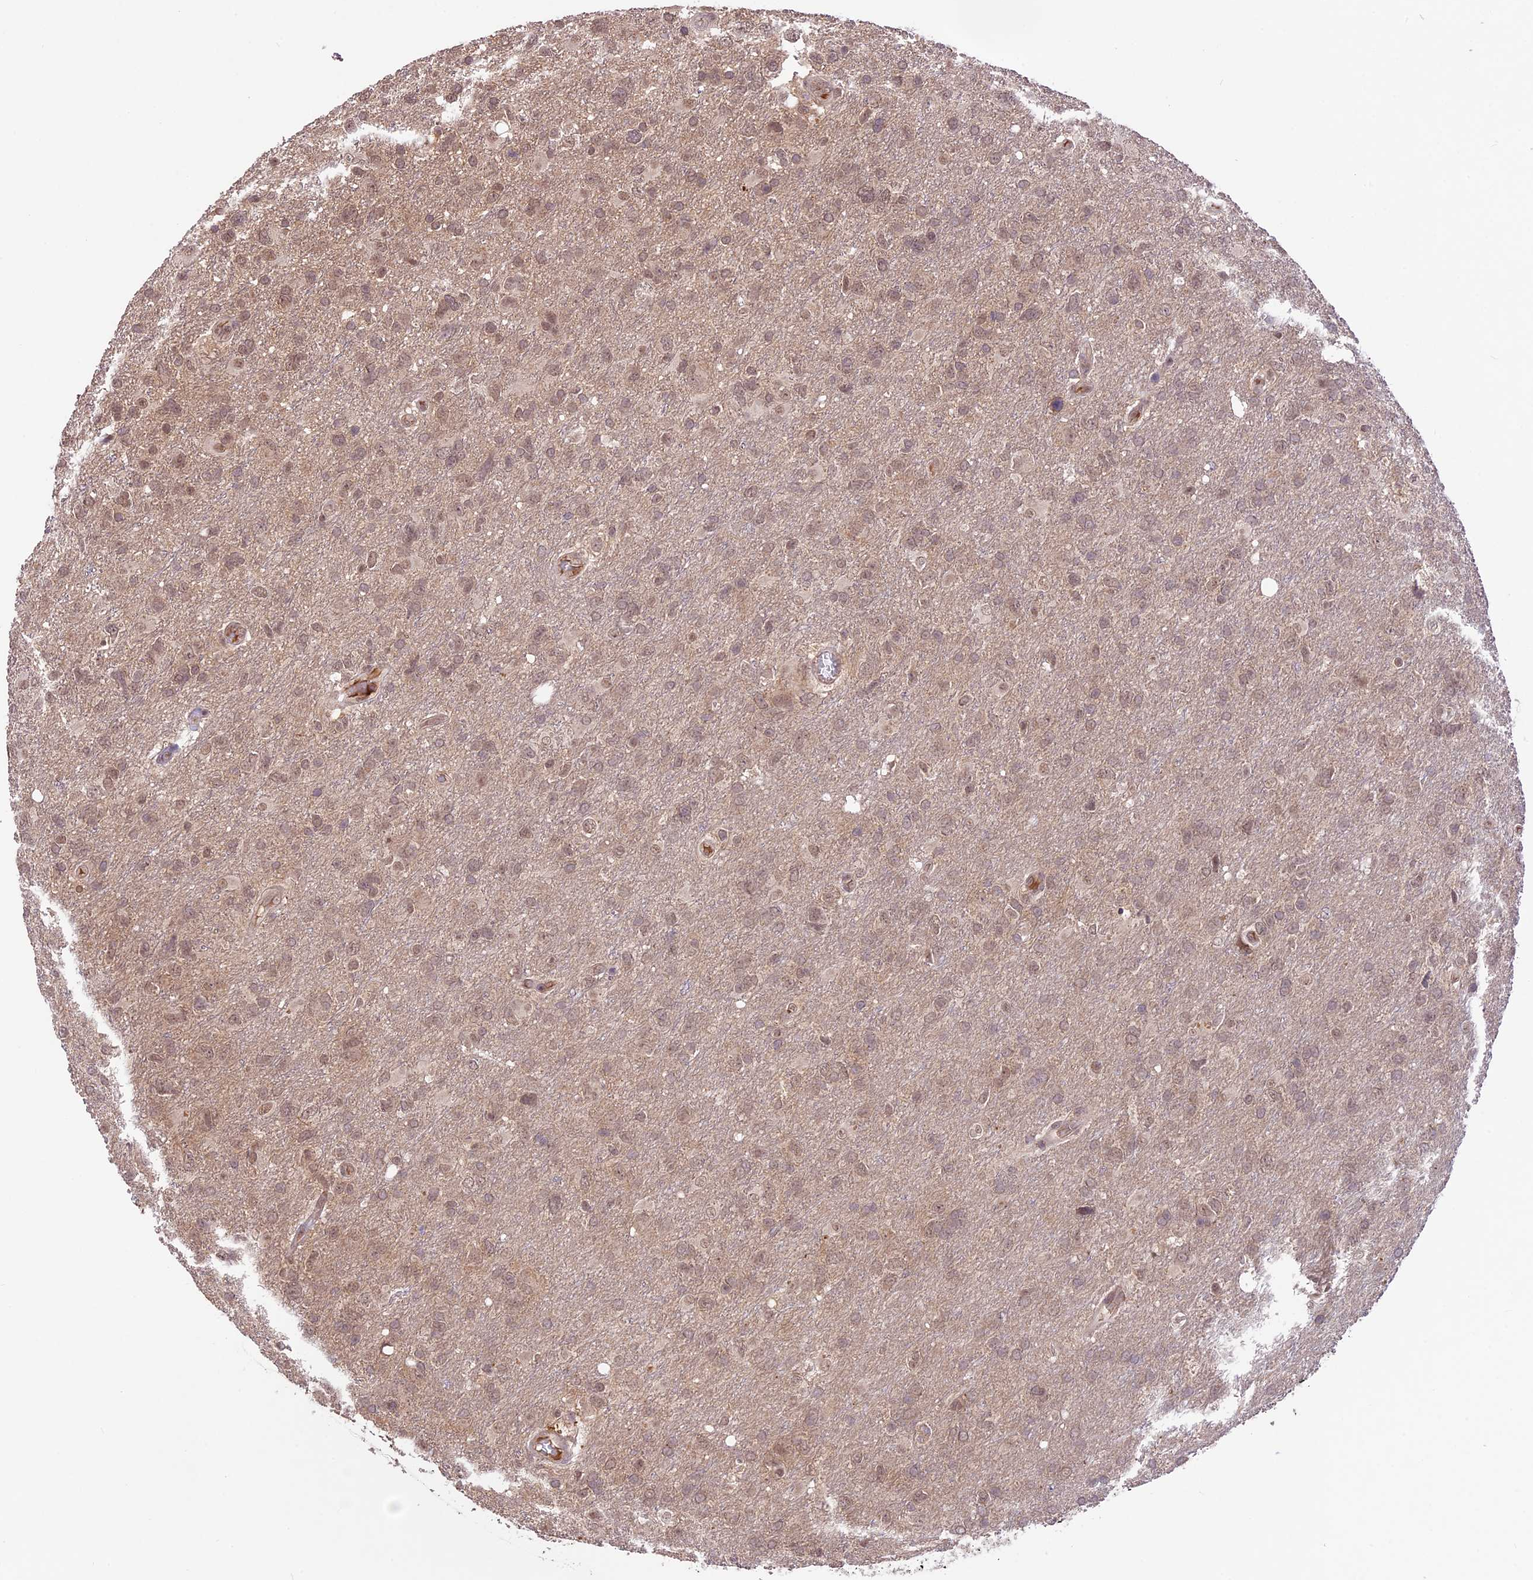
{"staining": {"intensity": "weak", "quantity": "25%-75%", "location": "cytoplasmic/membranous,nuclear"}, "tissue": "glioma", "cell_type": "Tumor cells", "image_type": "cancer", "snomed": [{"axis": "morphology", "description": "Glioma, malignant, High grade"}, {"axis": "topography", "description": "Brain"}], "caption": "Protein expression analysis of glioma demonstrates weak cytoplasmic/membranous and nuclear positivity in approximately 25%-75% of tumor cells.", "gene": "ATP10A", "patient": {"sex": "male", "age": 61}}